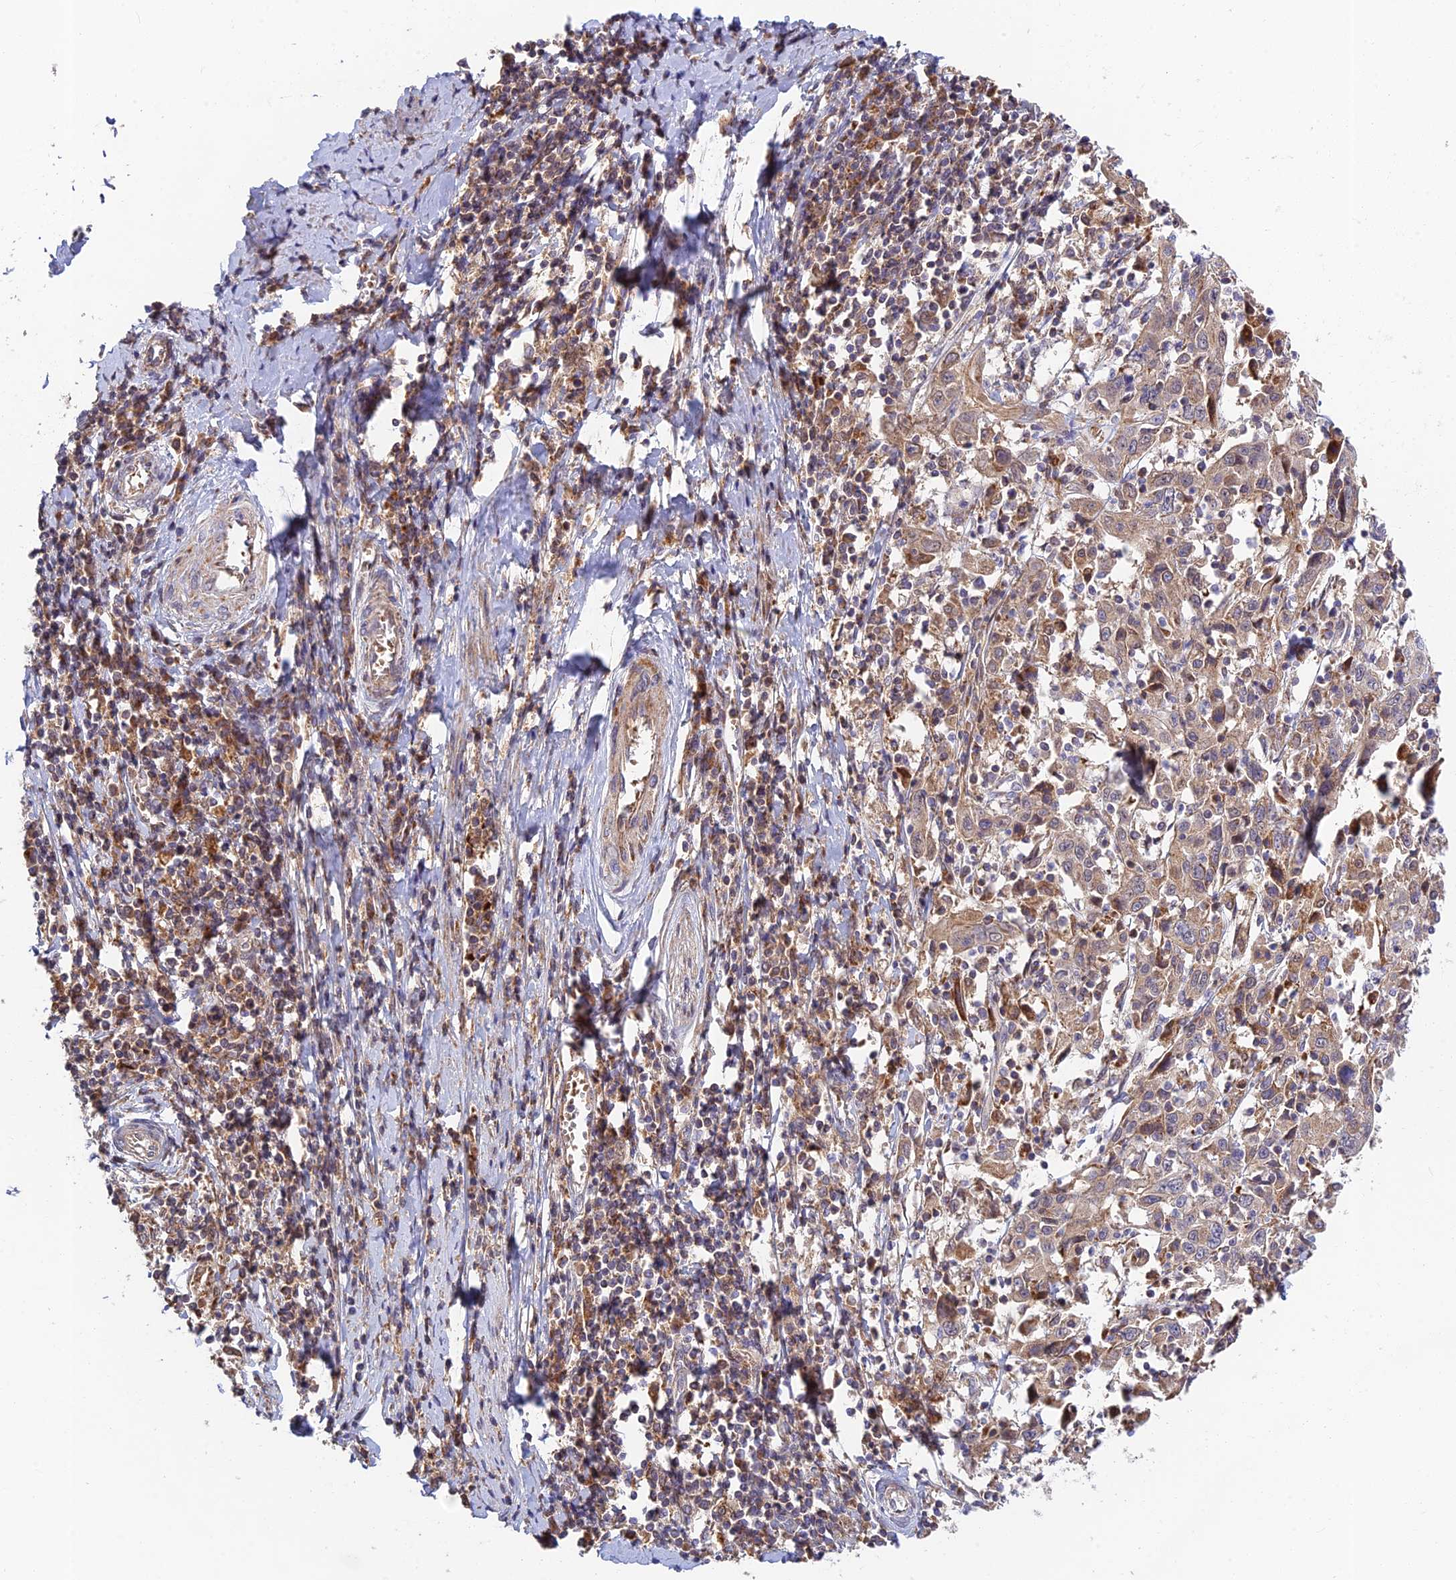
{"staining": {"intensity": "weak", "quantity": ">75%", "location": "cytoplasmic/membranous"}, "tissue": "cervical cancer", "cell_type": "Tumor cells", "image_type": "cancer", "snomed": [{"axis": "morphology", "description": "Squamous cell carcinoma, NOS"}, {"axis": "topography", "description": "Cervix"}], "caption": "This micrograph reveals cervical cancer (squamous cell carcinoma) stained with immunohistochemistry to label a protein in brown. The cytoplasmic/membranous of tumor cells show weak positivity for the protein. Nuclei are counter-stained blue.", "gene": "FUOM", "patient": {"sex": "female", "age": 46}}